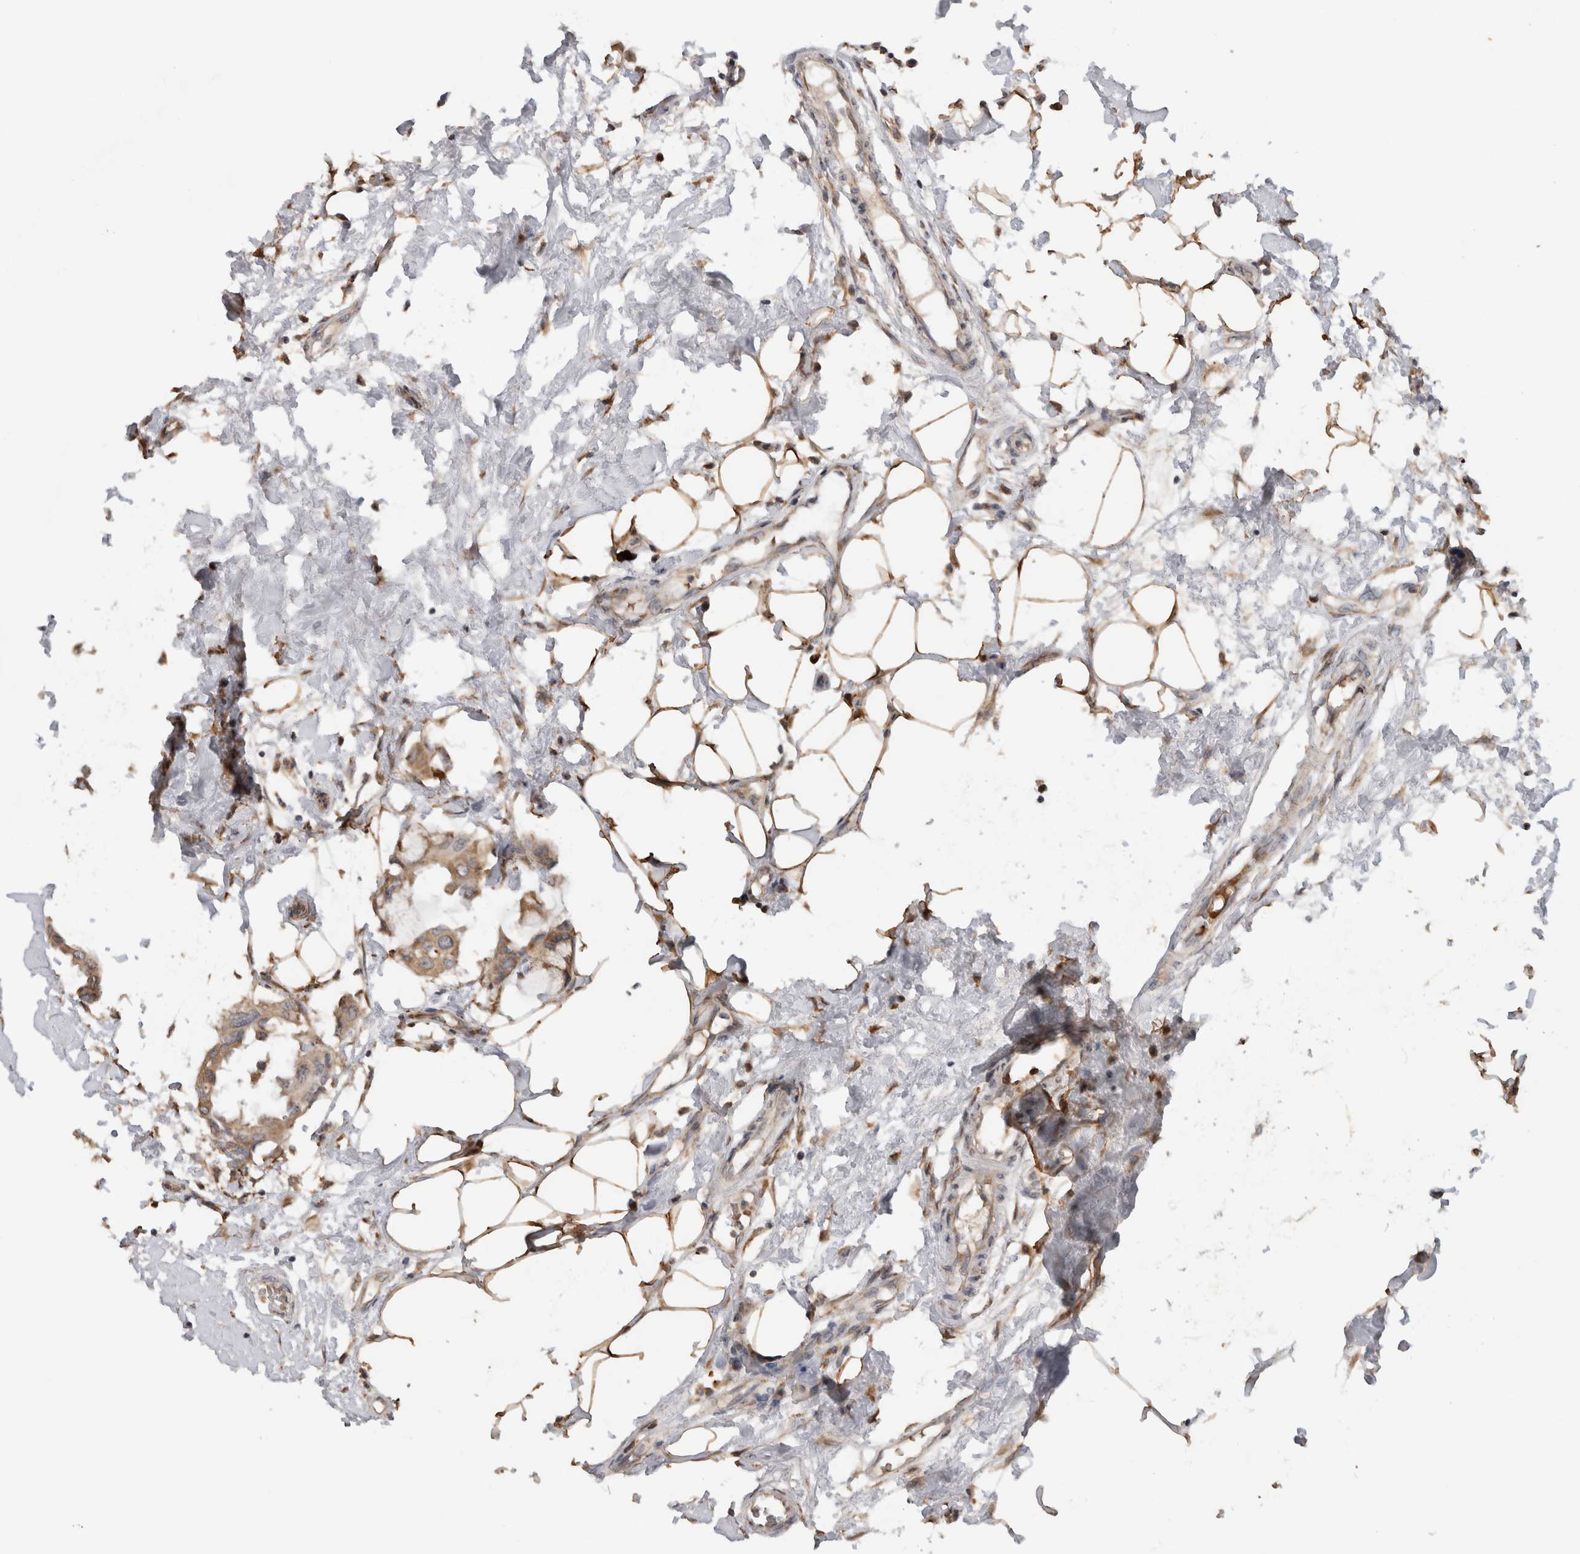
{"staining": {"intensity": "moderate", "quantity": ">75%", "location": "cytoplasmic/membranous"}, "tissue": "breast cancer", "cell_type": "Tumor cells", "image_type": "cancer", "snomed": [{"axis": "morphology", "description": "Duct carcinoma"}, {"axis": "topography", "description": "Breast"}], "caption": "Breast cancer (invasive ductal carcinoma) stained with a brown dye displays moderate cytoplasmic/membranous positive positivity in about >75% of tumor cells.", "gene": "ADGRL3", "patient": {"sex": "female", "age": 40}}